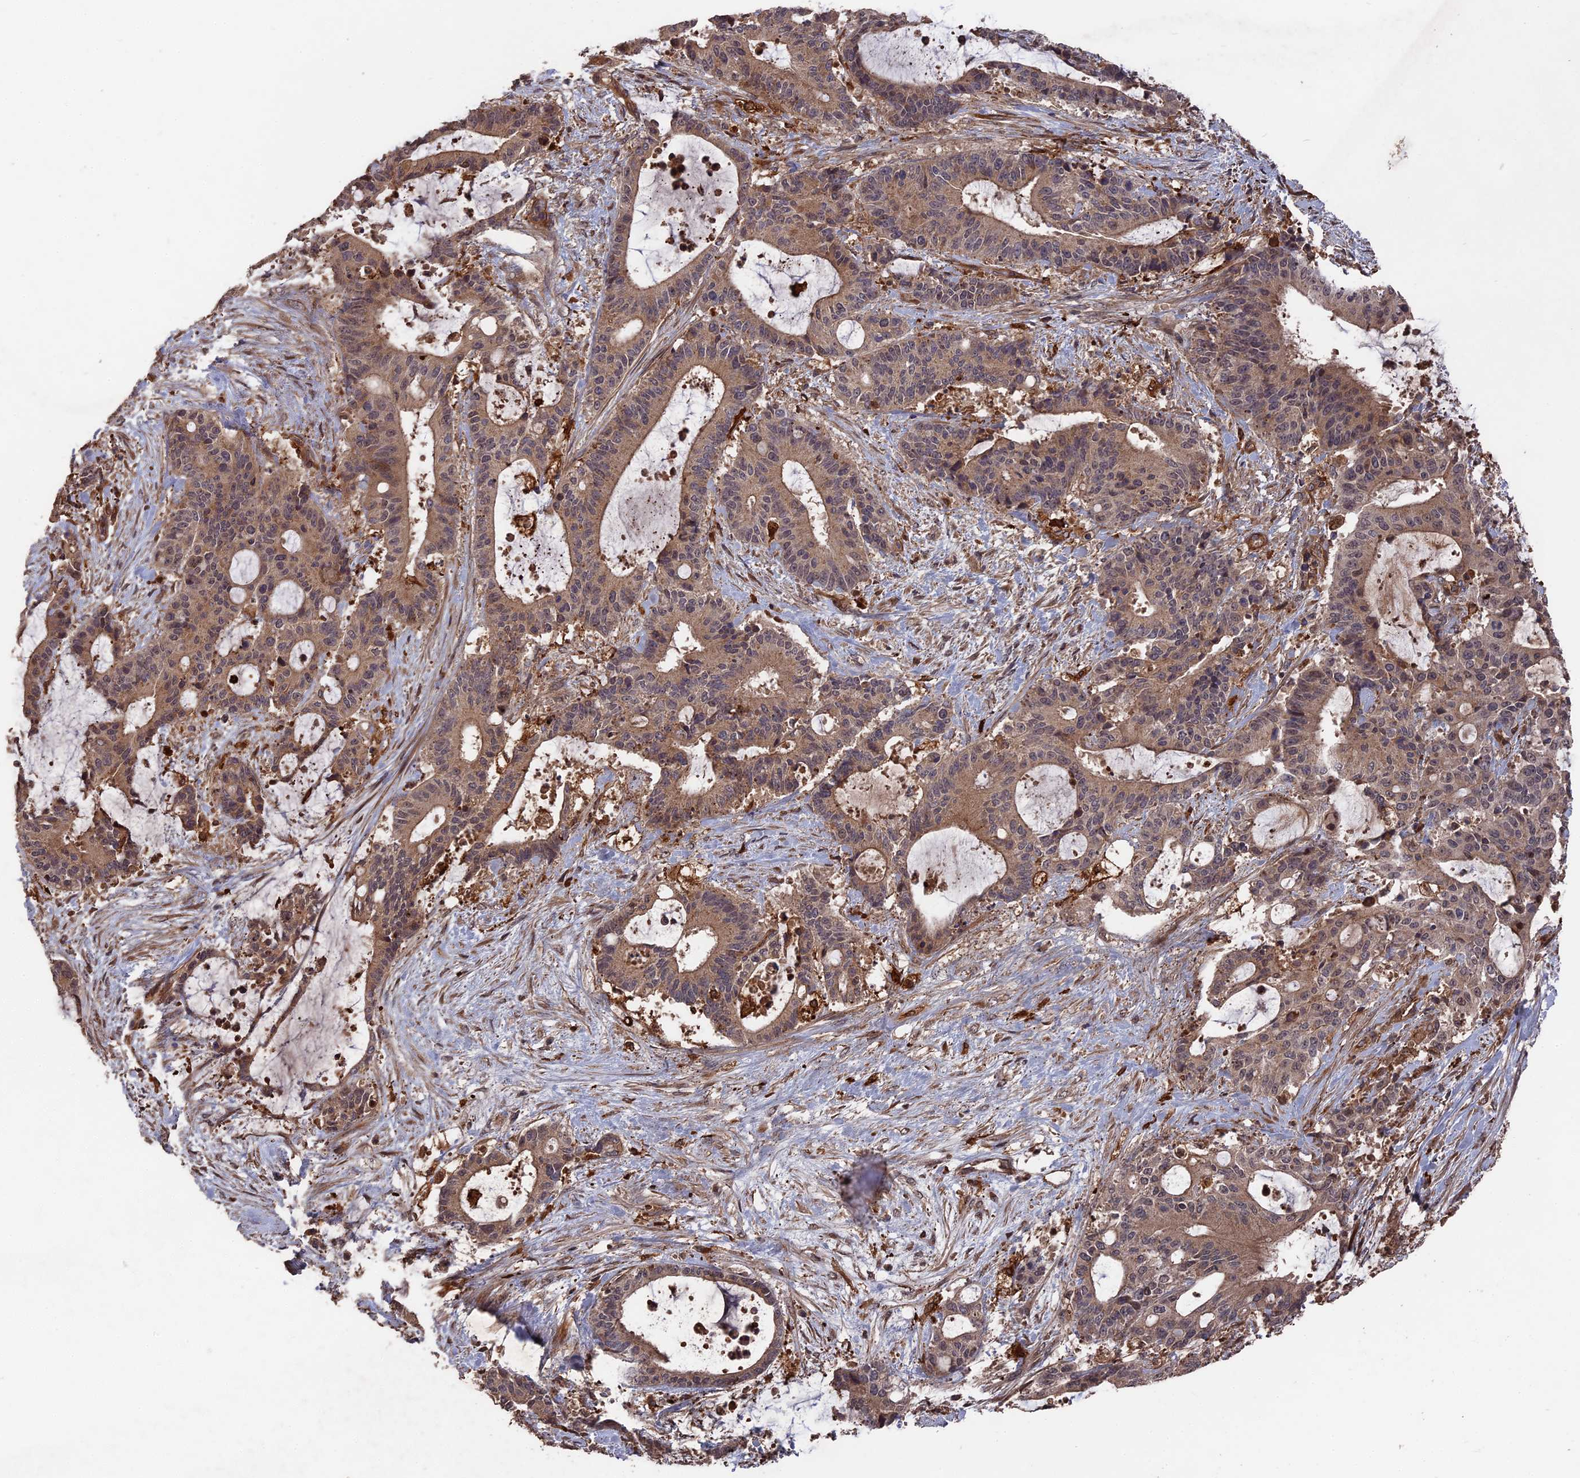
{"staining": {"intensity": "moderate", "quantity": ">75%", "location": "cytoplasmic/membranous"}, "tissue": "liver cancer", "cell_type": "Tumor cells", "image_type": "cancer", "snomed": [{"axis": "morphology", "description": "Normal tissue, NOS"}, {"axis": "morphology", "description": "Cholangiocarcinoma"}, {"axis": "topography", "description": "Liver"}, {"axis": "topography", "description": "Peripheral nerve tissue"}], "caption": "Tumor cells reveal medium levels of moderate cytoplasmic/membranous expression in about >75% of cells in human liver cancer.", "gene": "DEF8", "patient": {"sex": "female", "age": 73}}